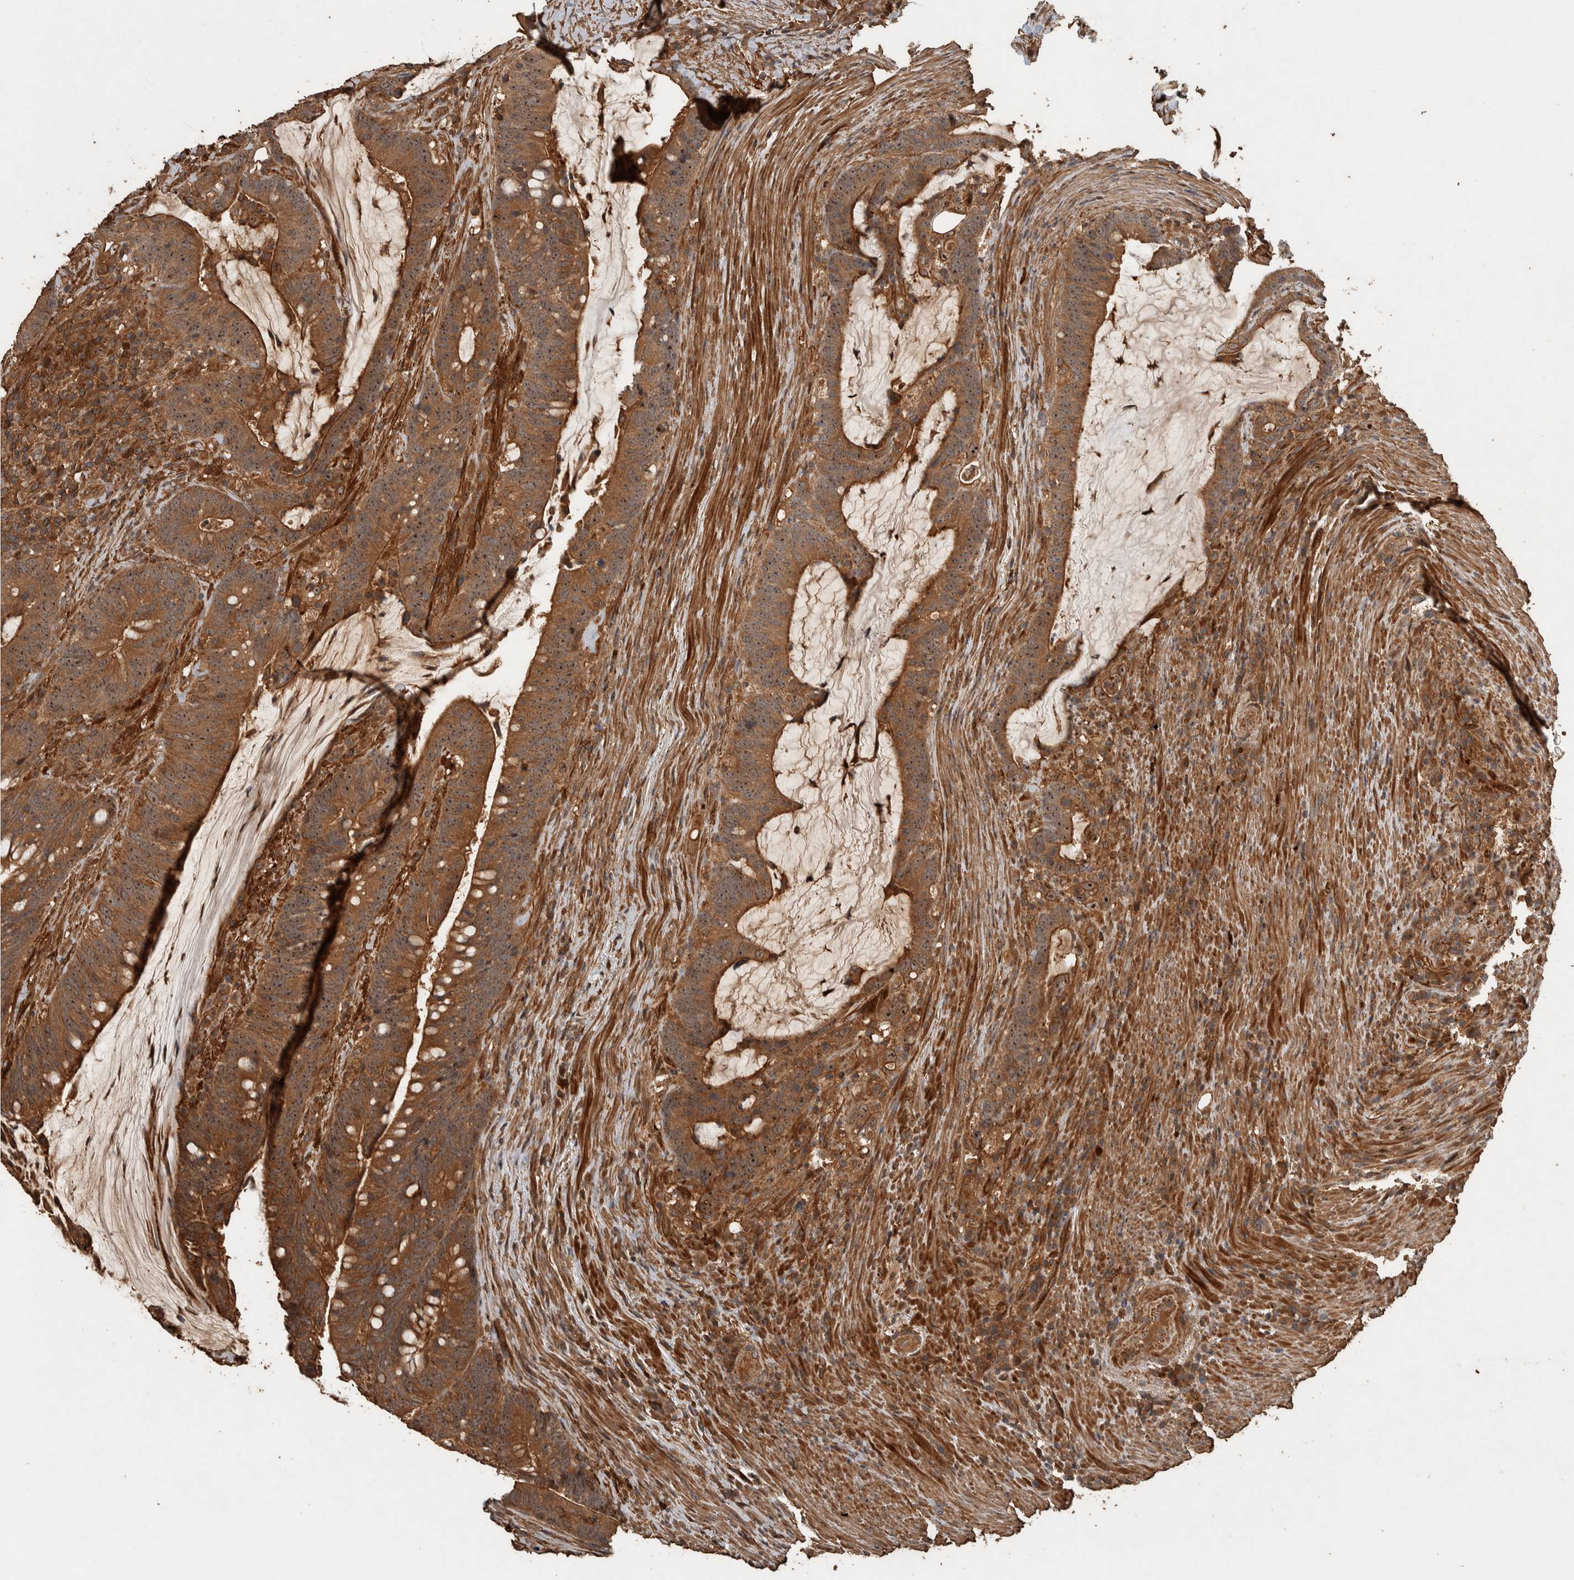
{"staining": {"intensity": "moderate", "quantity": ">75%", "location": "cytoplasmic/membranous,nuclear"}, "tissue": "colorectal cancer", "cell_type": "Tumor cells", "image_type": "cancer", "snomed": [{"axis": "morphology", "description": "Adenocarcinoma, NOS"}, {"axis": "topography", "description": "Colon"}], "caption": "Colorectal adenocarcinoma stained with a protein marker exhibits moderate staining in tumor cells.", "gene": "SPHK1", "patient": {"sex": "female", "age": 66}}